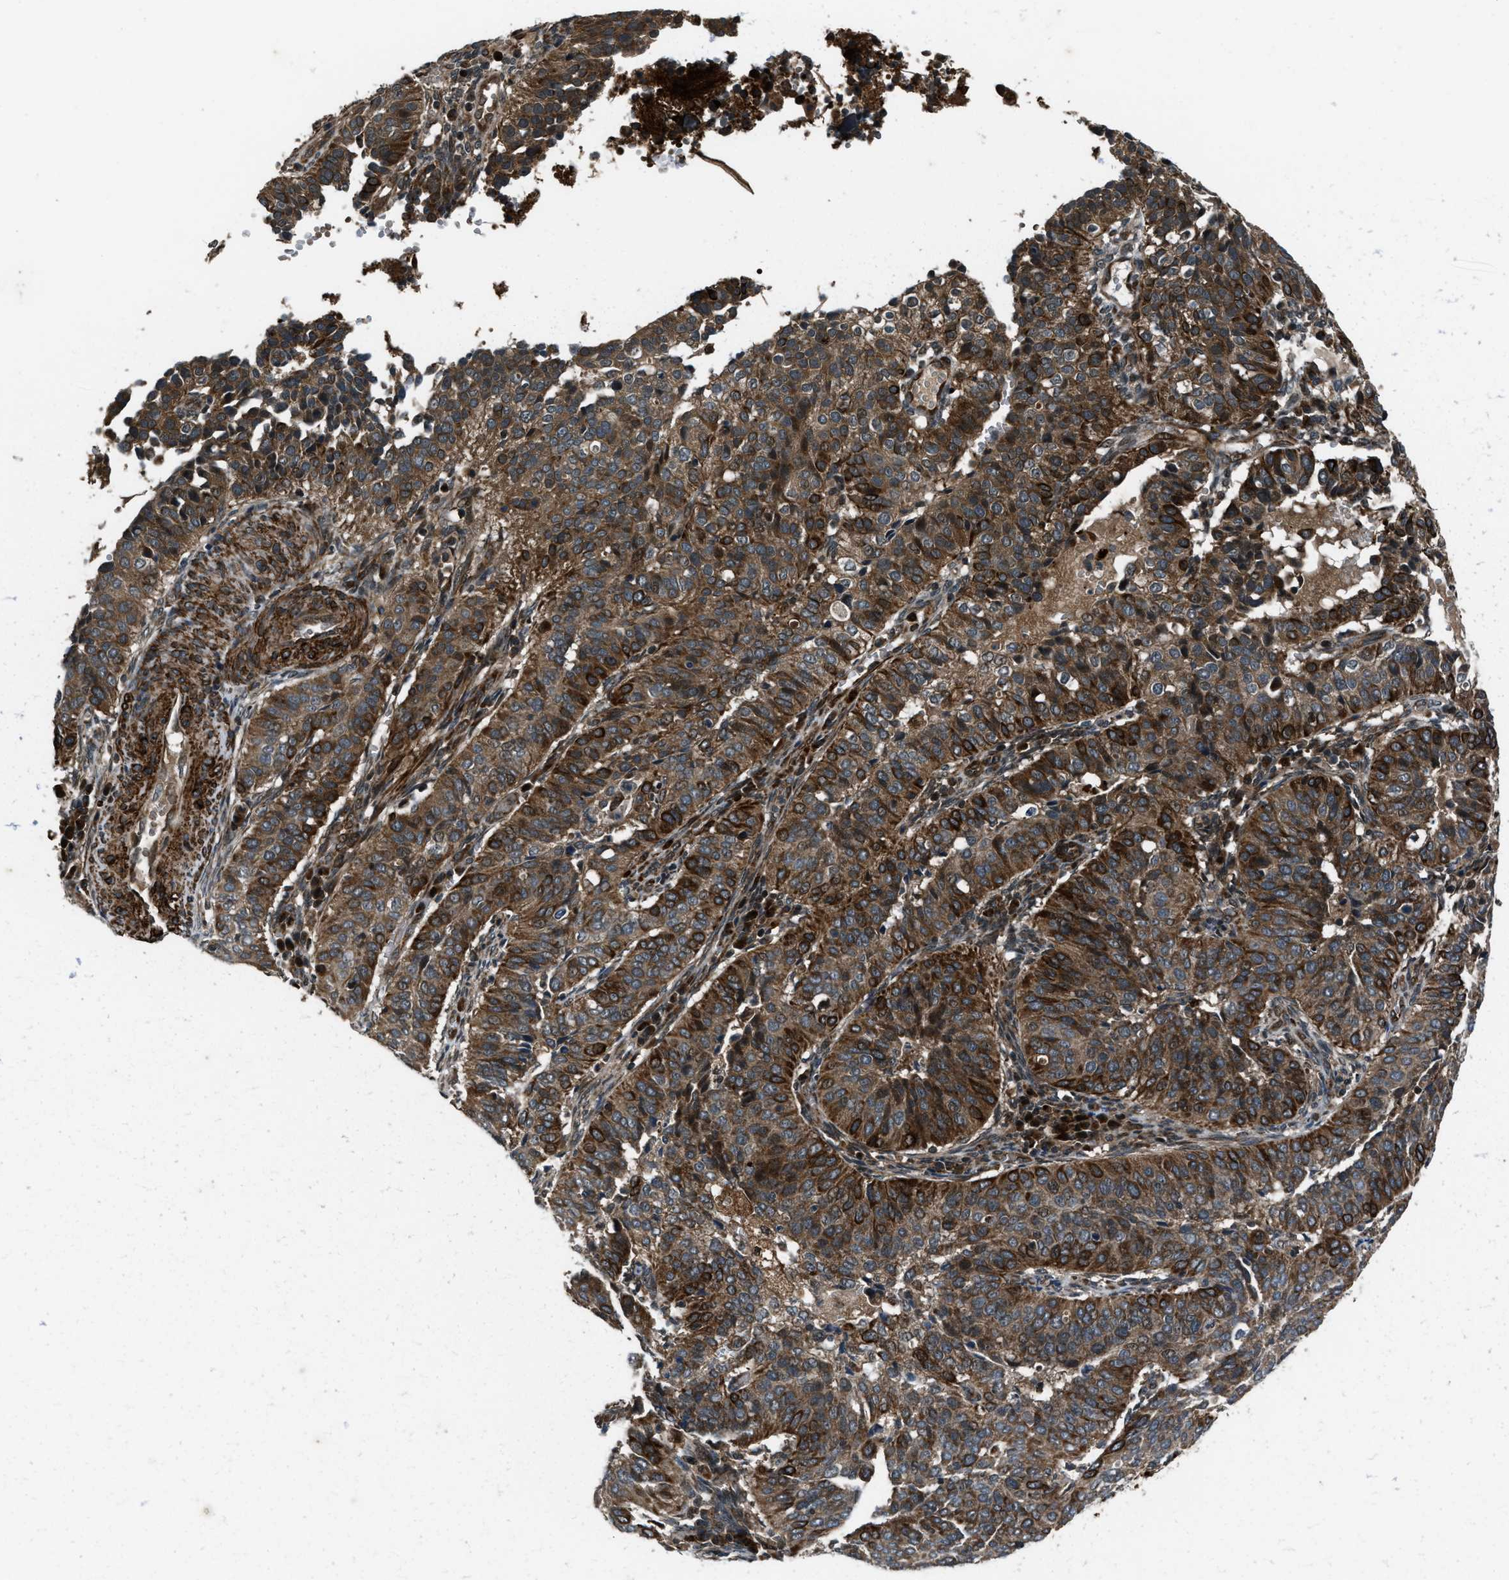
{"staining": {"intensity": "strong", "quantity": ">75%", "location": "cytoplasmic/membranous"}, "tissue": "cervical cancer", "cell_type": "Tumor cells", "image_type": "cancer", "snomed": [{"axis": "morphology", "description": "Normal tissue, NOS"}, {"axis": "morphology", "description": "Squamous cell carcinoma, NOS"}, {"axis": "topography", "description": "Cervix"}], "caption": "Immunohistochemical staining of squamous cell carcinoma (cervical) reveals strong cytoplasmic/membranous protein positivity in about >75% of tumor cells.", "gene": "IRAK4", "patient": {"sex": "female", "age": 39}}